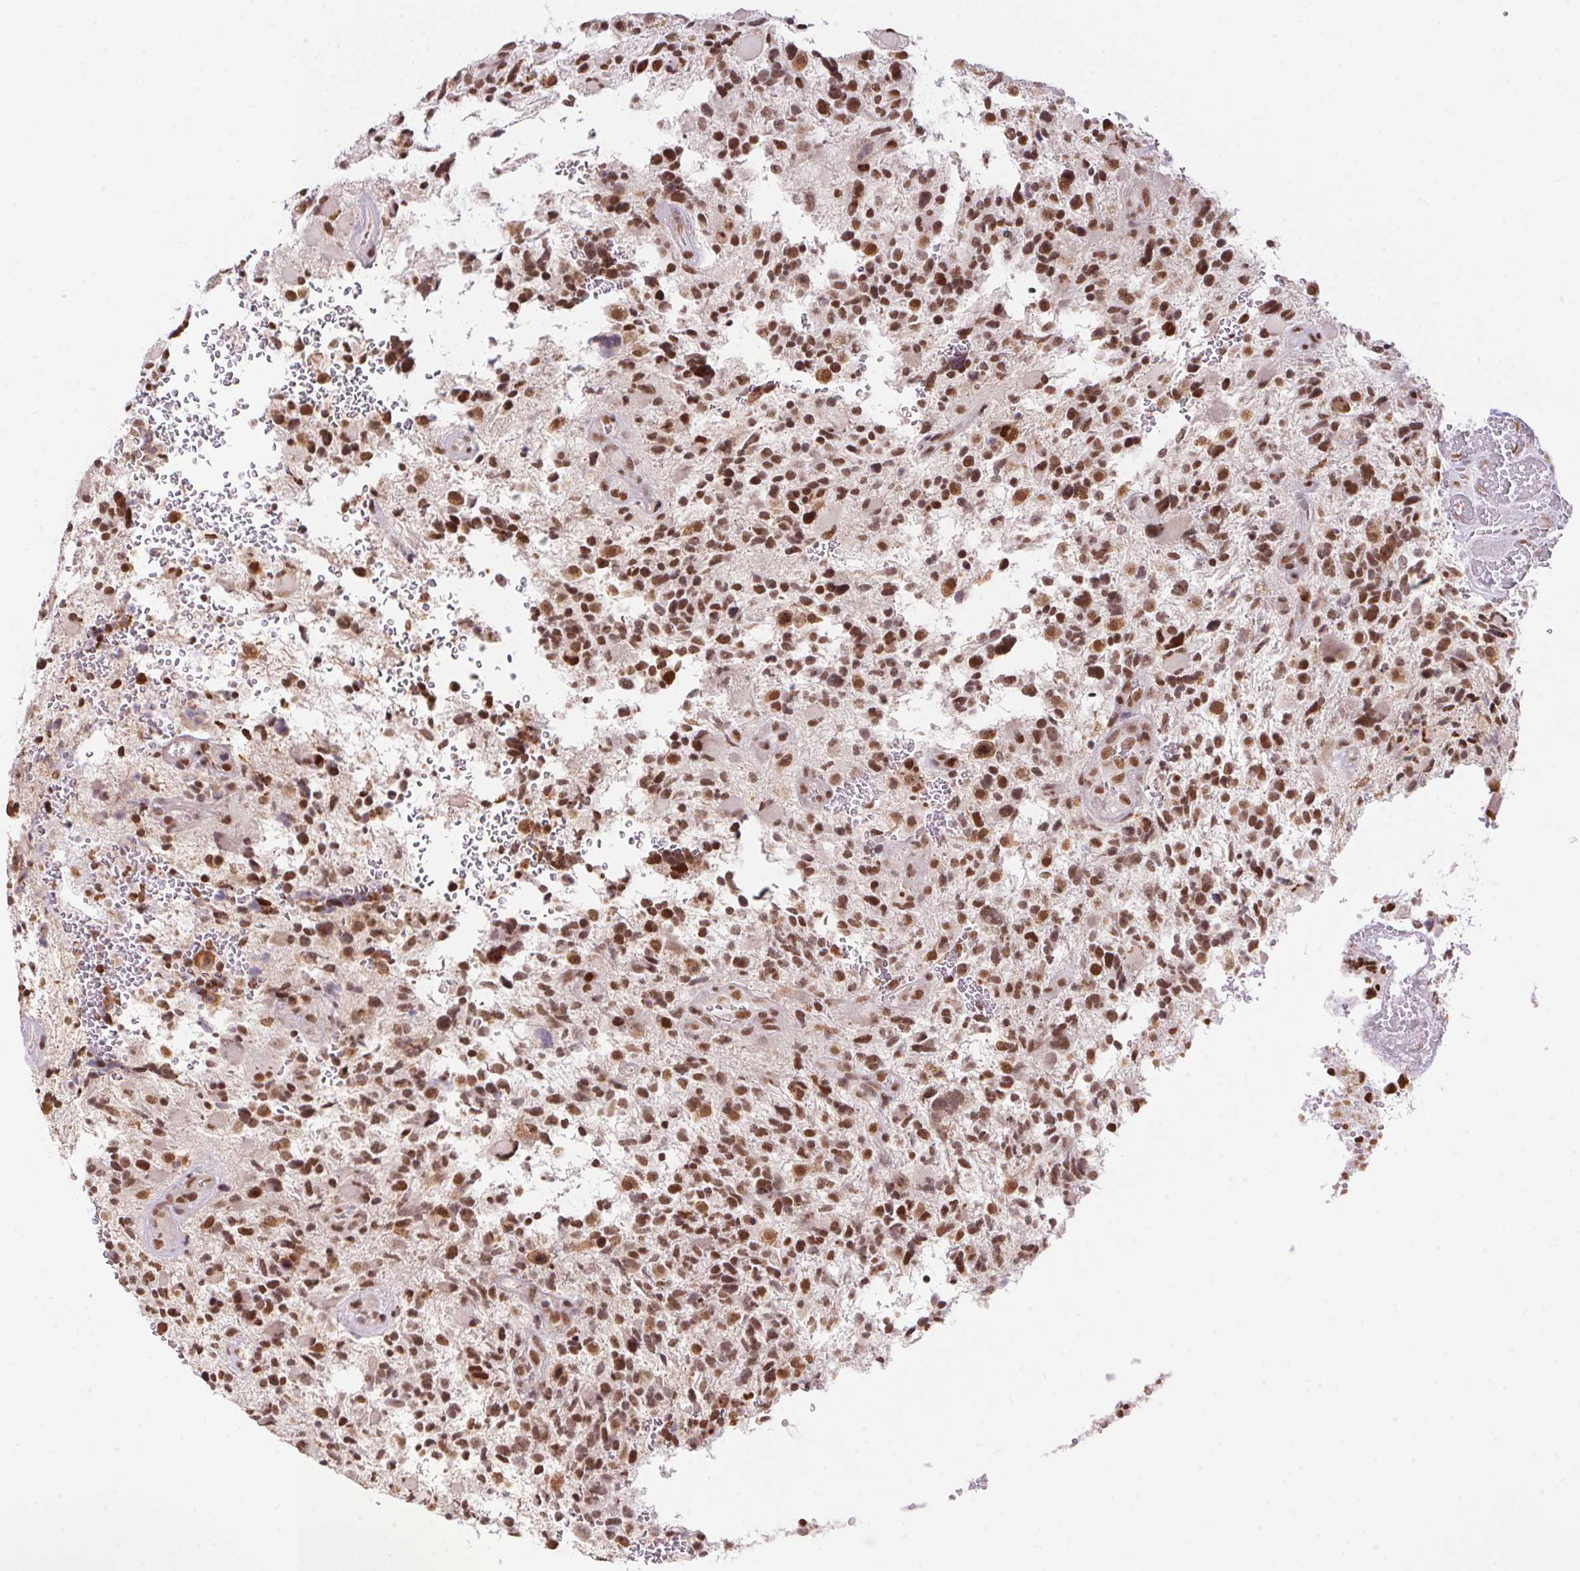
{"staining": {"intensity": "moderate", "quantity": ">75%", "location": "nuclear"}, "tissue": "glioma", "cell_type": "Tumor cells", "image_type": "cancer", "snomed": [{"axis": "morphology", "description": "Glioma, malignant, High grade"}, {"axis": "topography", "description": "Brain"}], "caption": "Immunohistochemical staining of glioma reveals medium levels of moderate nuclear expression in approximately >75% of tumor cells. (DAB = brown stain, brightfield microscopy at high magnification).", "gene": "NFE2L1", "patient": {"sex": "female", "age": 71}}